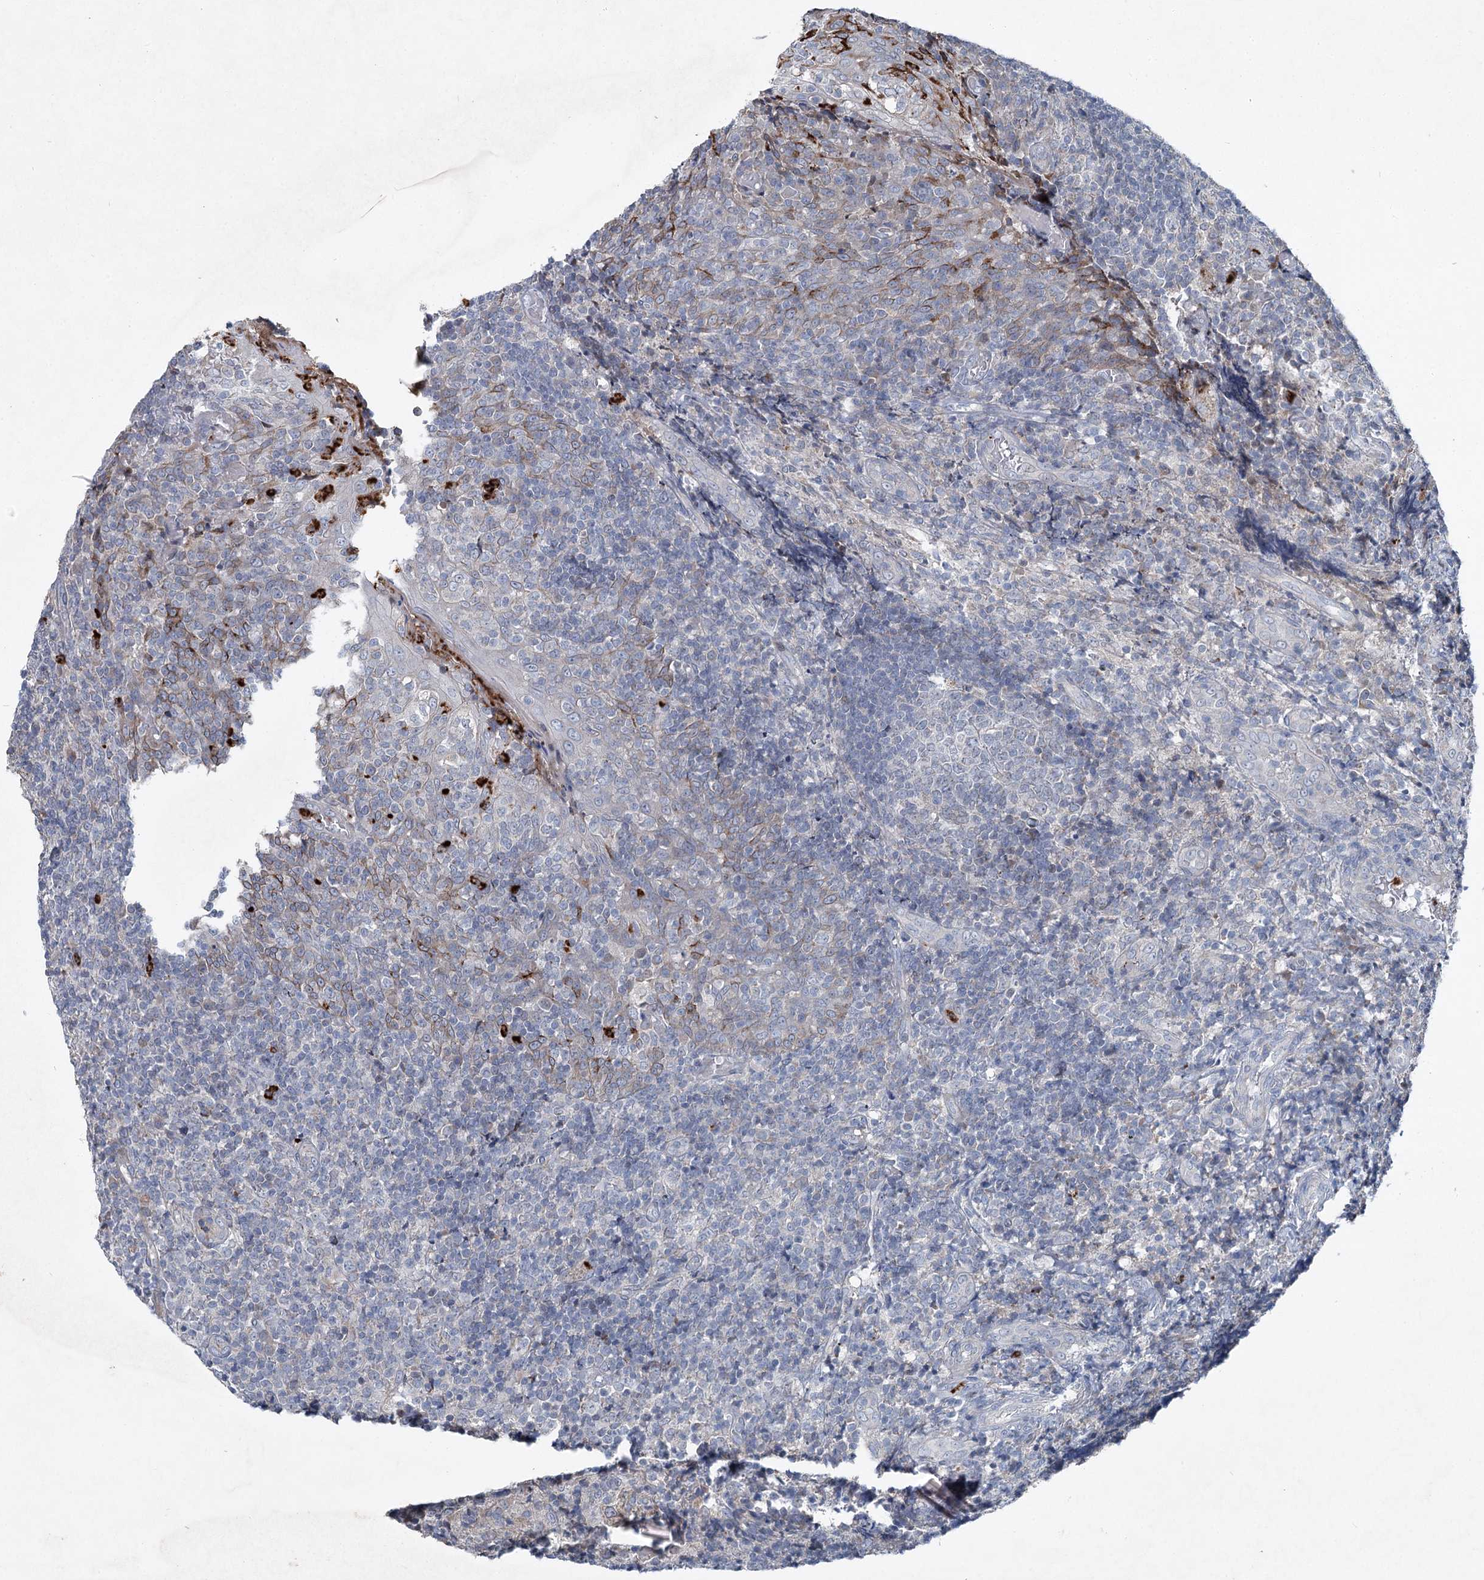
{"staining": {"intensity": "negative", "quantity": "none", "location": "none"}, "tissue": "tonsil", "cell_type": "Germinal center cells", "image_type": "normal", "snomed": [{"axis": "morphology", "description": "Normal tissue, NOS"}, {"axis": "topography", "description": "Tonsil"}], "caption": "High magnification brightfield microscopy of normal tonsil stained with DAB (3,3'-diaminobenzidine) (brown) and counterstained with hematoxylin (blue): germinal center cells show no significant staining.", "gene": "ENSG00000285330", "patient": {"sex": "female", "age": 19}}